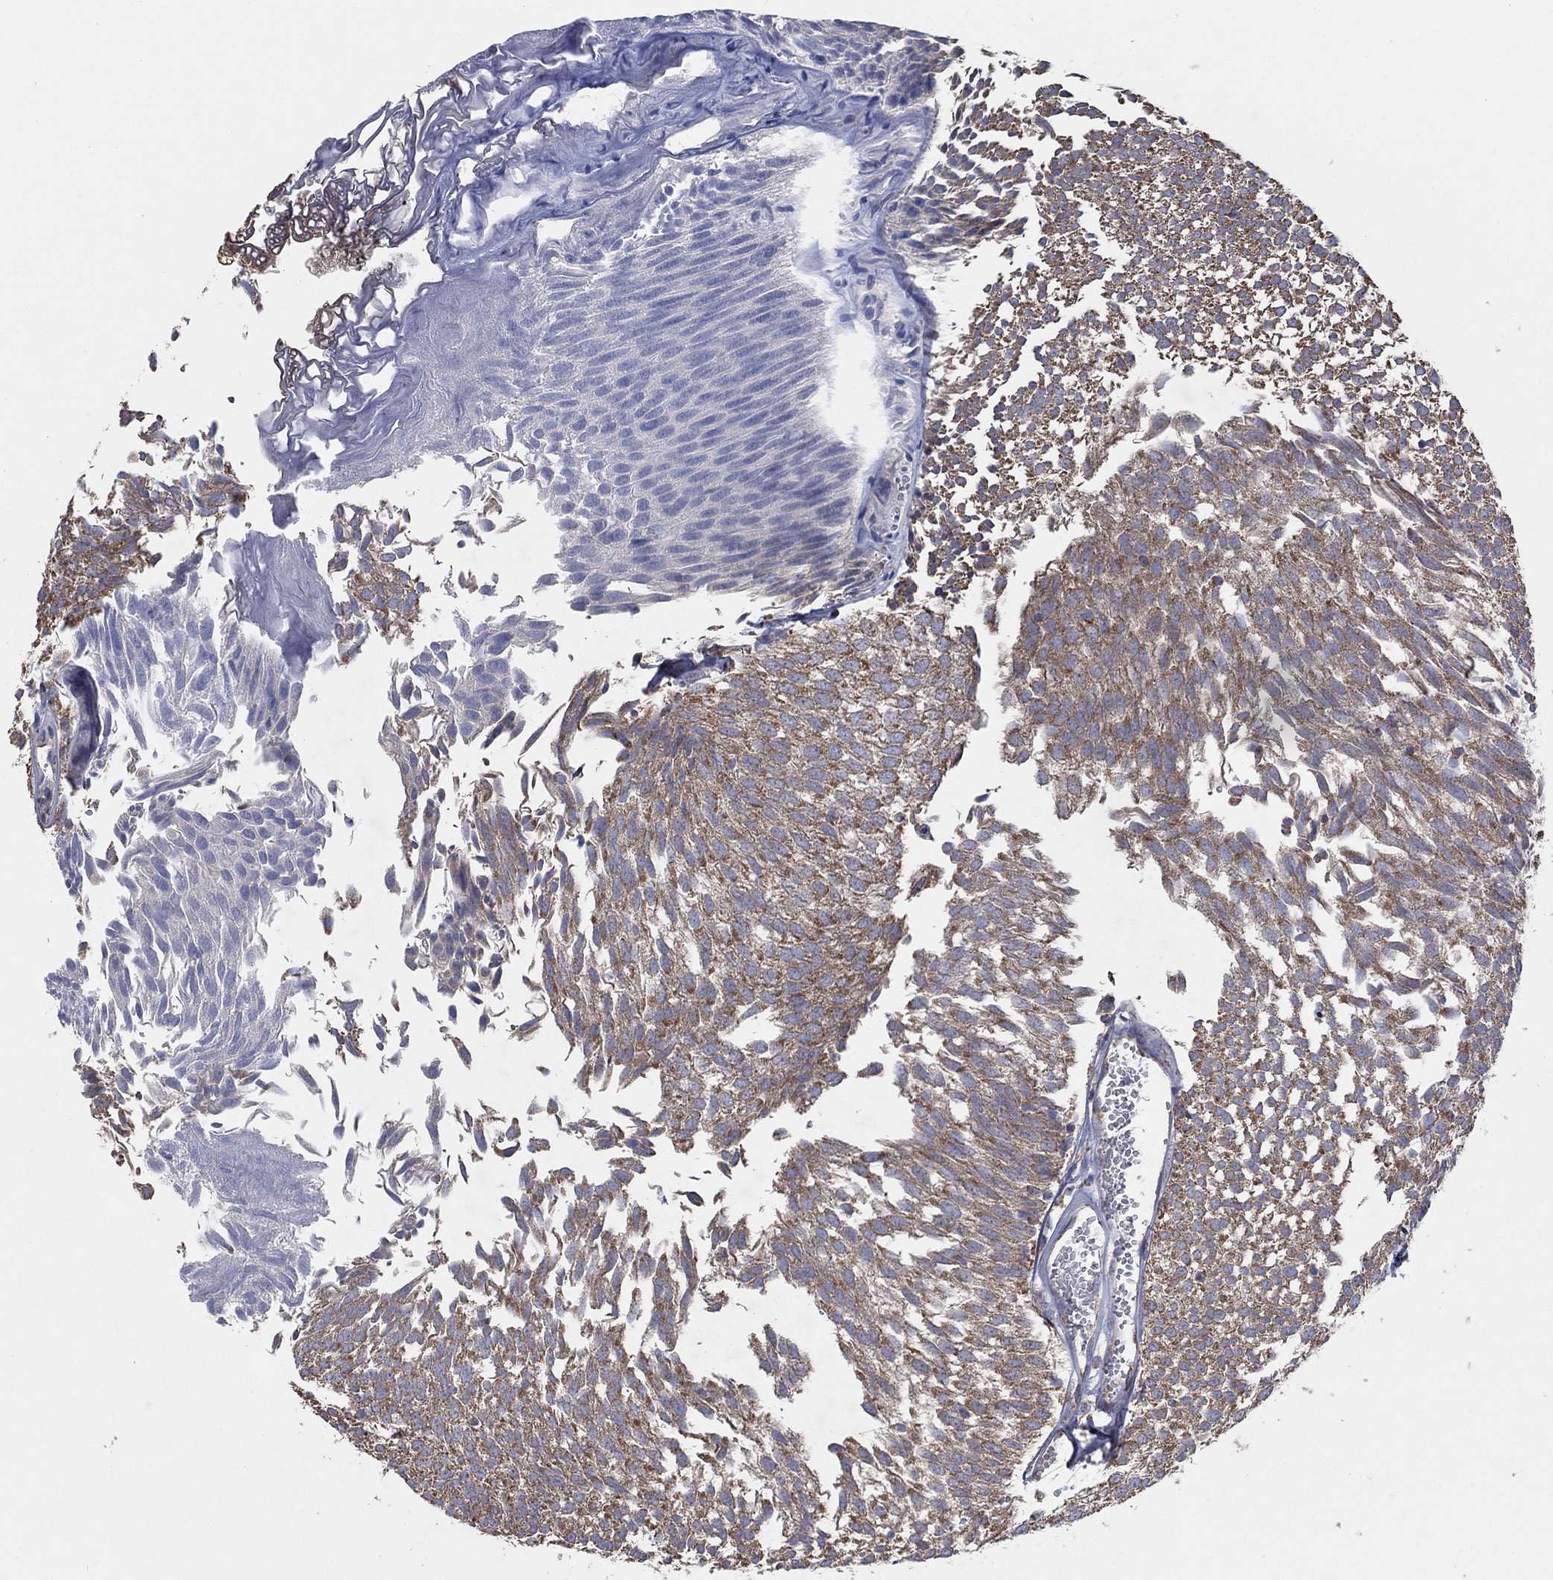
{"staining": {"intensity": "moderate", "quantity": "25%-75%", "location": "cytoplasmic/membranous"}, "tissue": "urothelial cancer", "cell_type": "Tumor cells", "image_type": "cancer", "snomed": [{"axis": "morphology", "description": "Urothelial carcinoma, Low grade"}, {"axis": "topography", "description": "Urinary bladder"}], "caption": "Low-grade urothelial carcinoma was stained to show a protein in brown. There is medium levels of moderate cytoplasmic/membranous expression in about 25%-75% of tumor cells.", "gene": "NCEH1", "patient": {"sex": "male", "age": 52}}